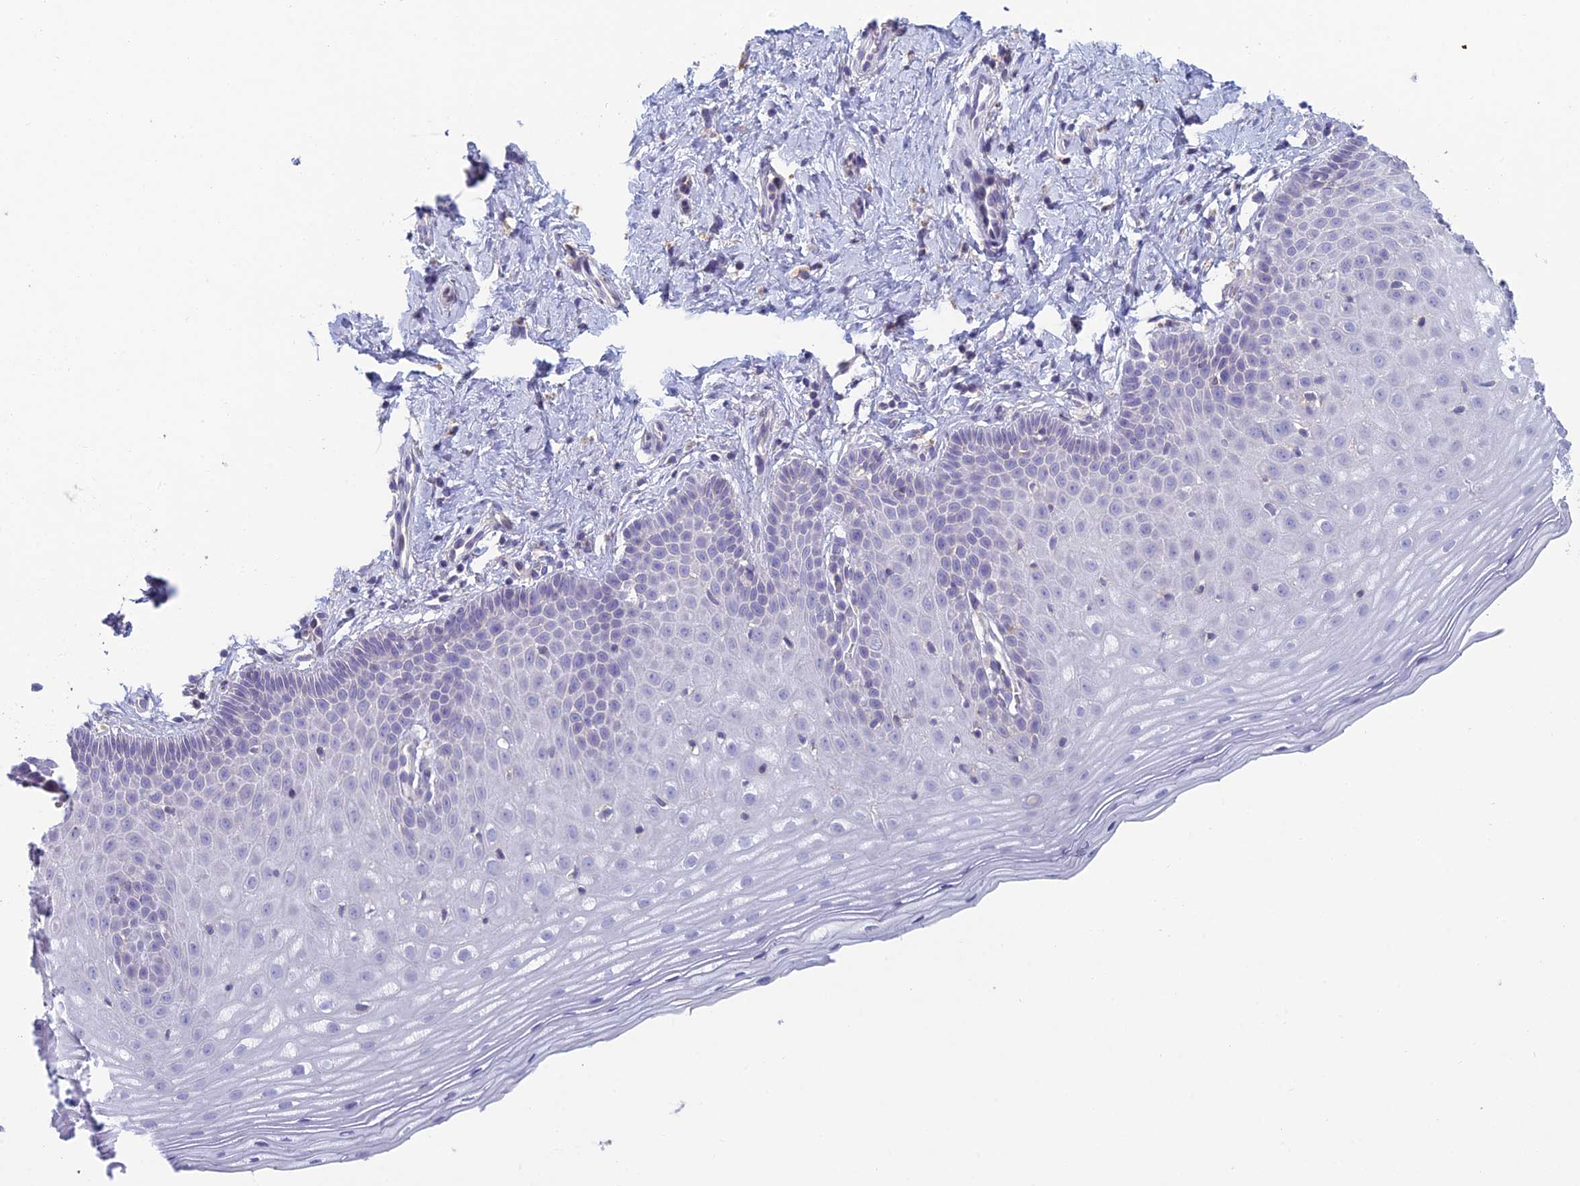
{"staining": {"intensity": "weak", "quantity": "<25%", "location": "cytoplasmic/membranous"}, "tissue": "cervix", "cell_type": "Glandular cells", "image_type": "normal", "snomed": [{"axis": "morphology", "description": "Normal tissue, NOS"}, {"axis": "topography", "description": "Cervix"}], "caption": "The immunohistochemistry (IHC) histopathology image has no significant positivity in glandular cells of cervix.", "gene": "FERD3L", "patient": {"sex": "female", "age": 36}}